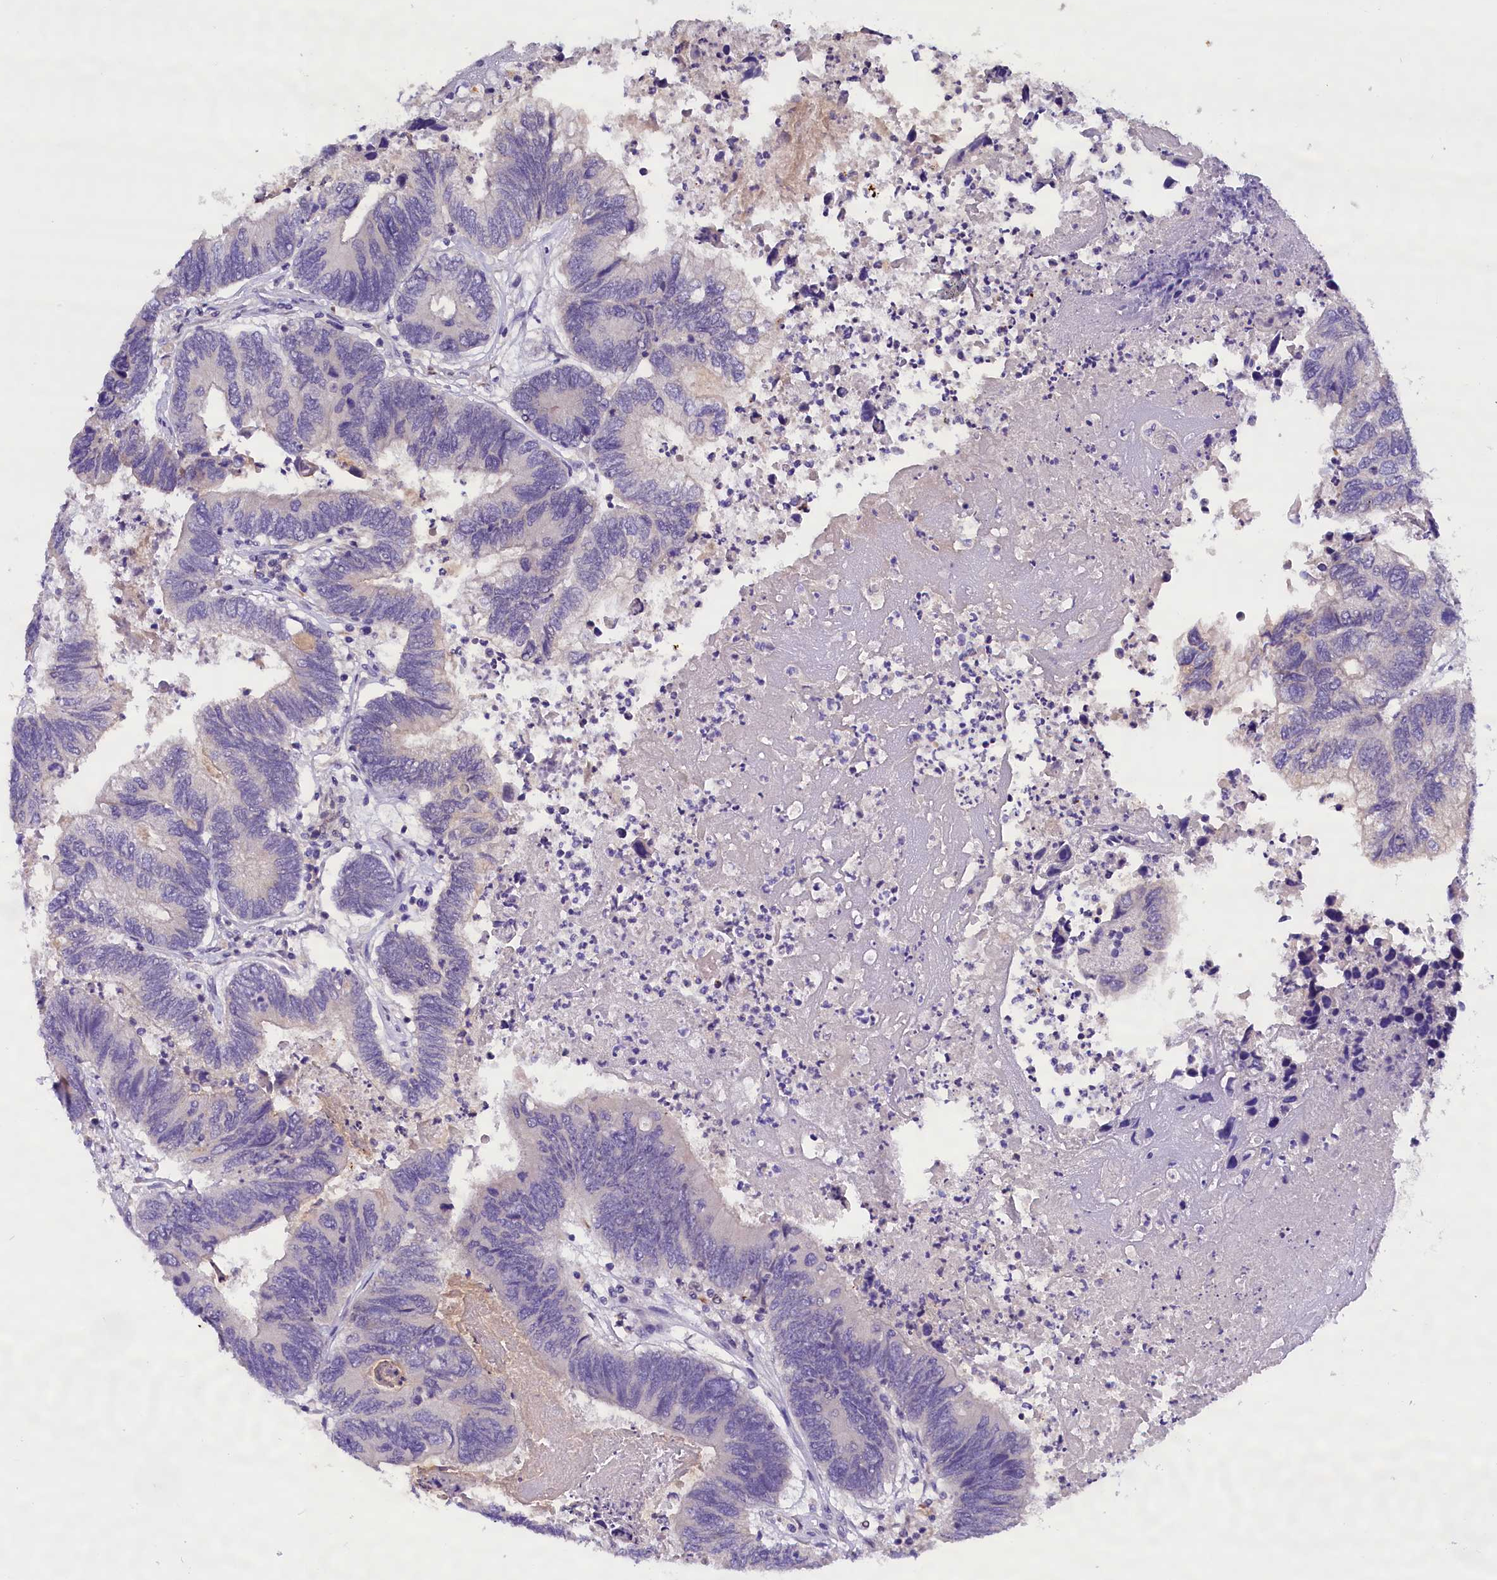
{"staining": {"intensity": "negative", "quantity": "none", "location": "none"}, "tissue": "colorectal cancer", "cell_type": "Tumor cells", "image_type": "cancer", "snomed": [{"axis": "morphology", "description": "Adenocarcinoma, NOS"}, {"axis": "topography", "description": "Colon"}], "caption": "Tumor cells show no significant staining in colorectal cancer. (DAB (3,3'-diaminobenzidine) immunohistochemistry, high magnification).", "gene": "BTBD9", "patient": {"sex": "female", "age": 67}}